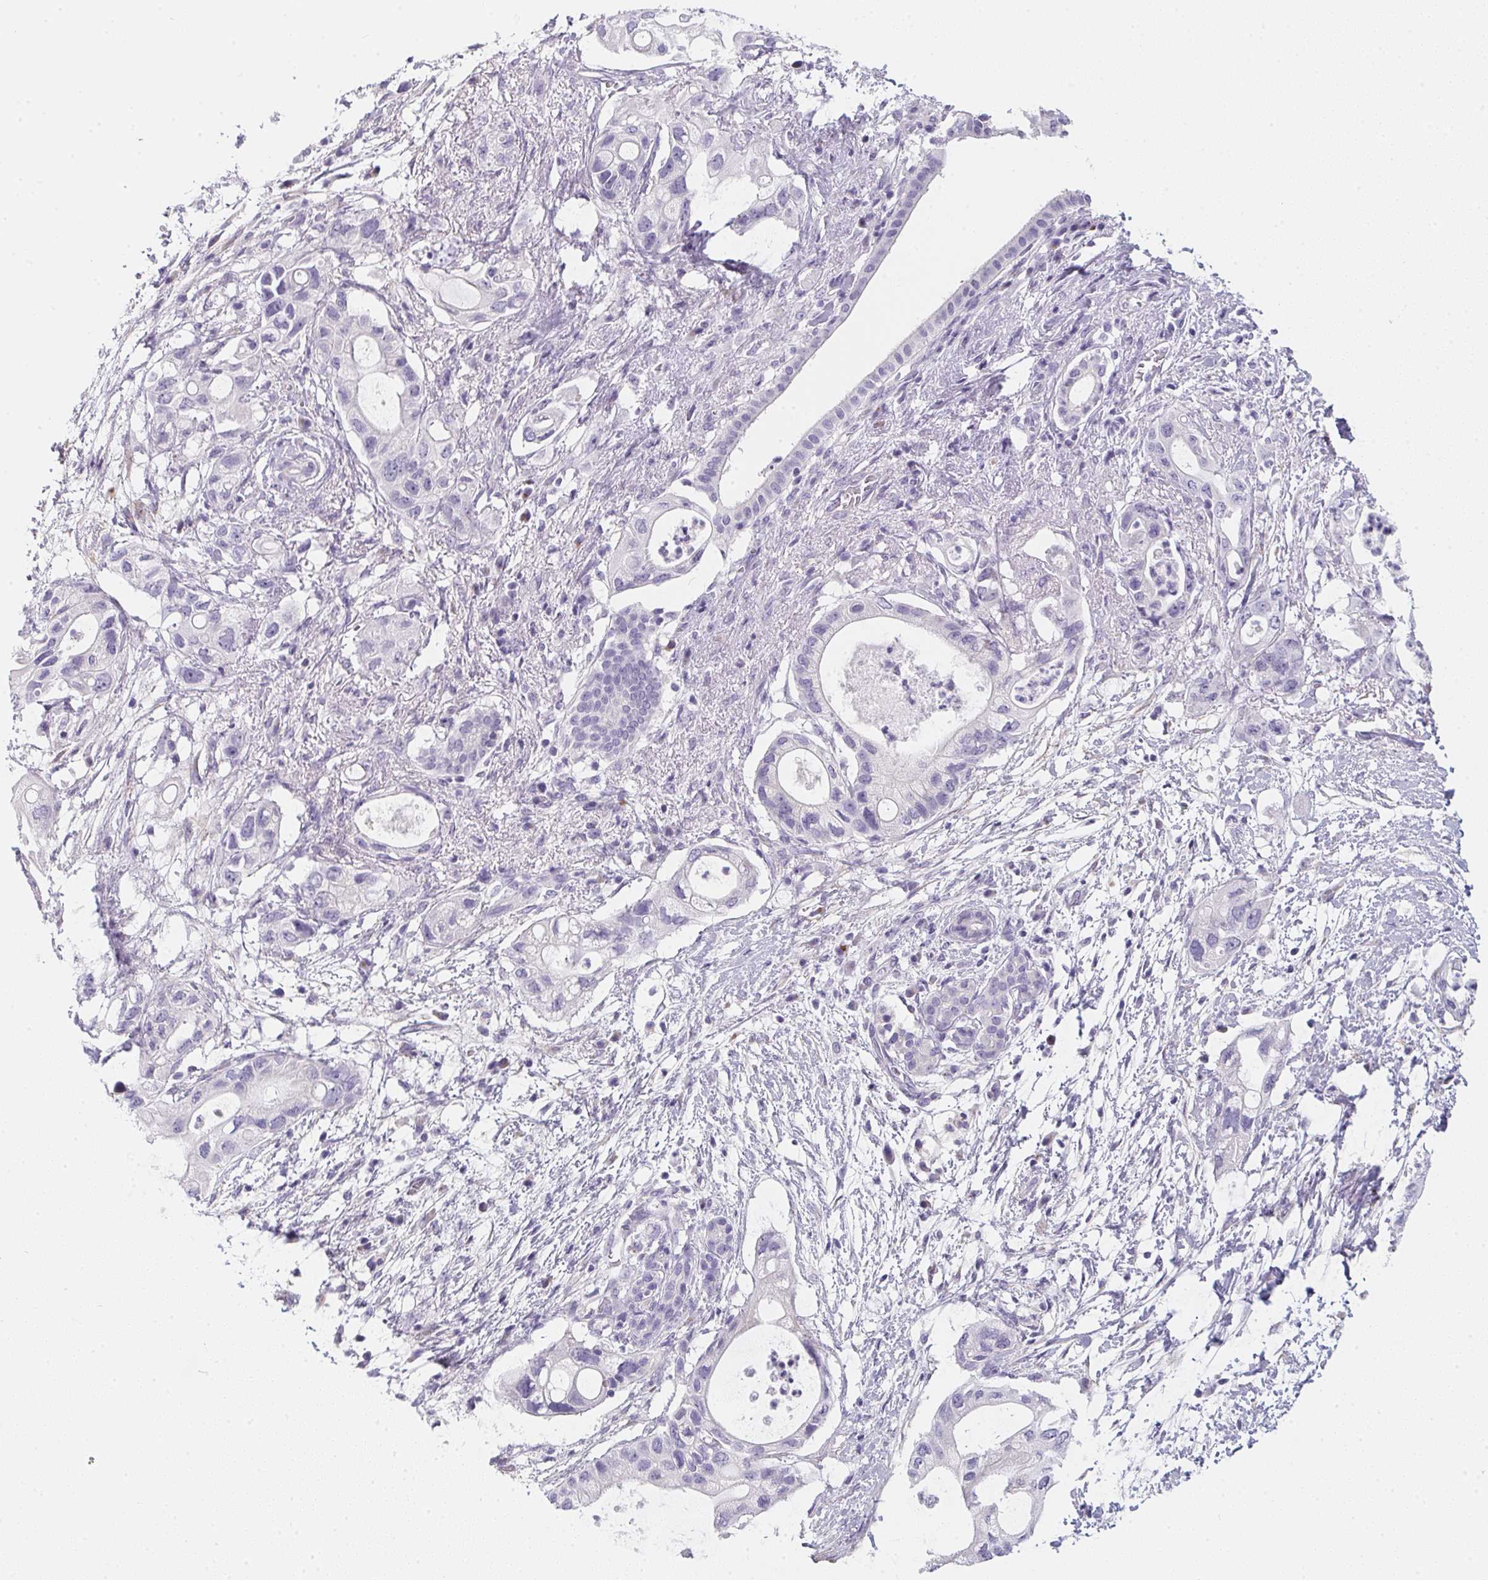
{"staining": {"intensity": "negative", "quantity": "none", "location": "none"}, "tissue": "pancreatic cancer", "cell_type": "Tumor cells", "image_type": "cancer", "snomed": [{"axis": "morphology", "description": "Adenocarcinoma, NOS"}, {"axis": "topography", "description": "Pancreas"}], "caption": "Human pancreatic adenocarcinoma stained for a protein using IHC displays no expression in tumor cells.", "gene": "MAP1A", "patient": {"sex": "female", "age": 72}}